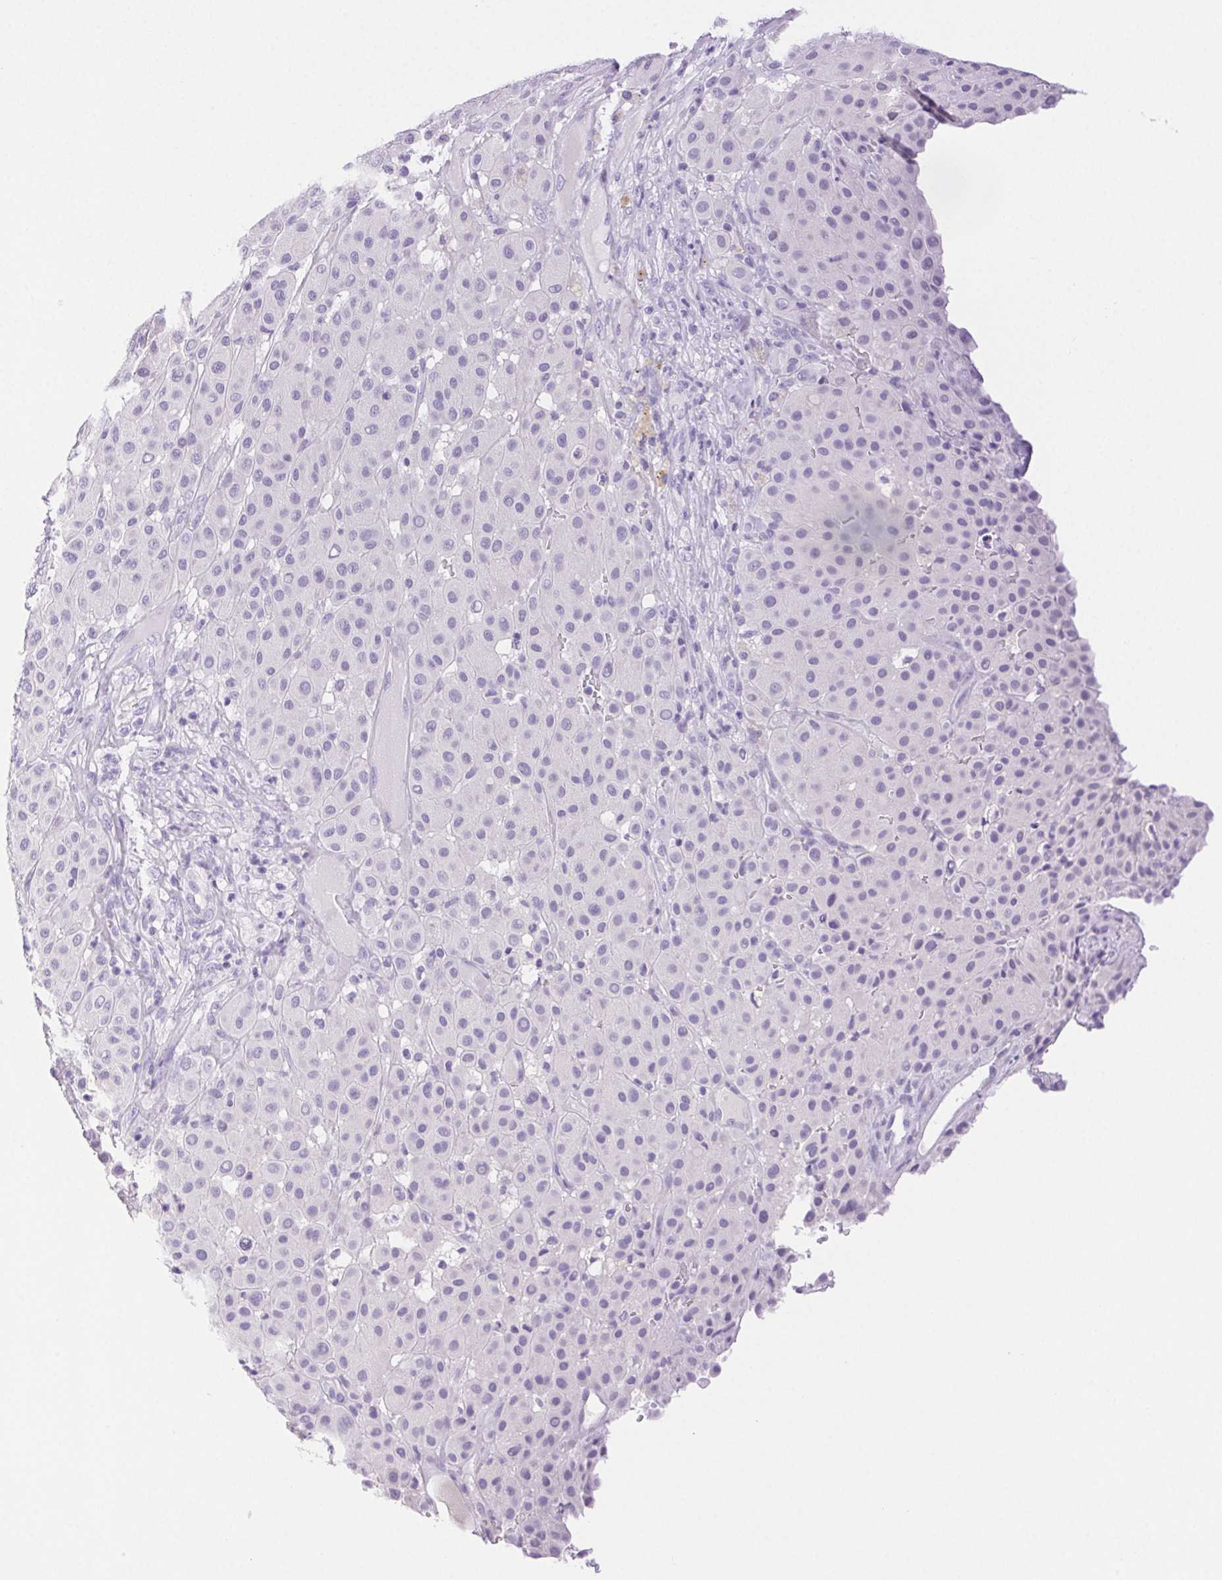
{"staining": {"intensity": "negative", "quantity": "none", "location": "none"}, "tissue": "melanoma", "cell_type": "Tumor cells", "image_type": "cancer", "snomed": [{"axis": "morphology", "description": "Malignant melanoma, Metastatic site"}, {"axis": "topography", "description": "Smooth muscle"}], "caption": "Tumor cells show no significant staining in melanoma. Brightfield microscopy of immunohistochemistry stained with DAB (brown) and hematoxylin (blue), captured at high magnification.", "gene": "SPACA4", "patient": {"sex": "male", "age": 41}}